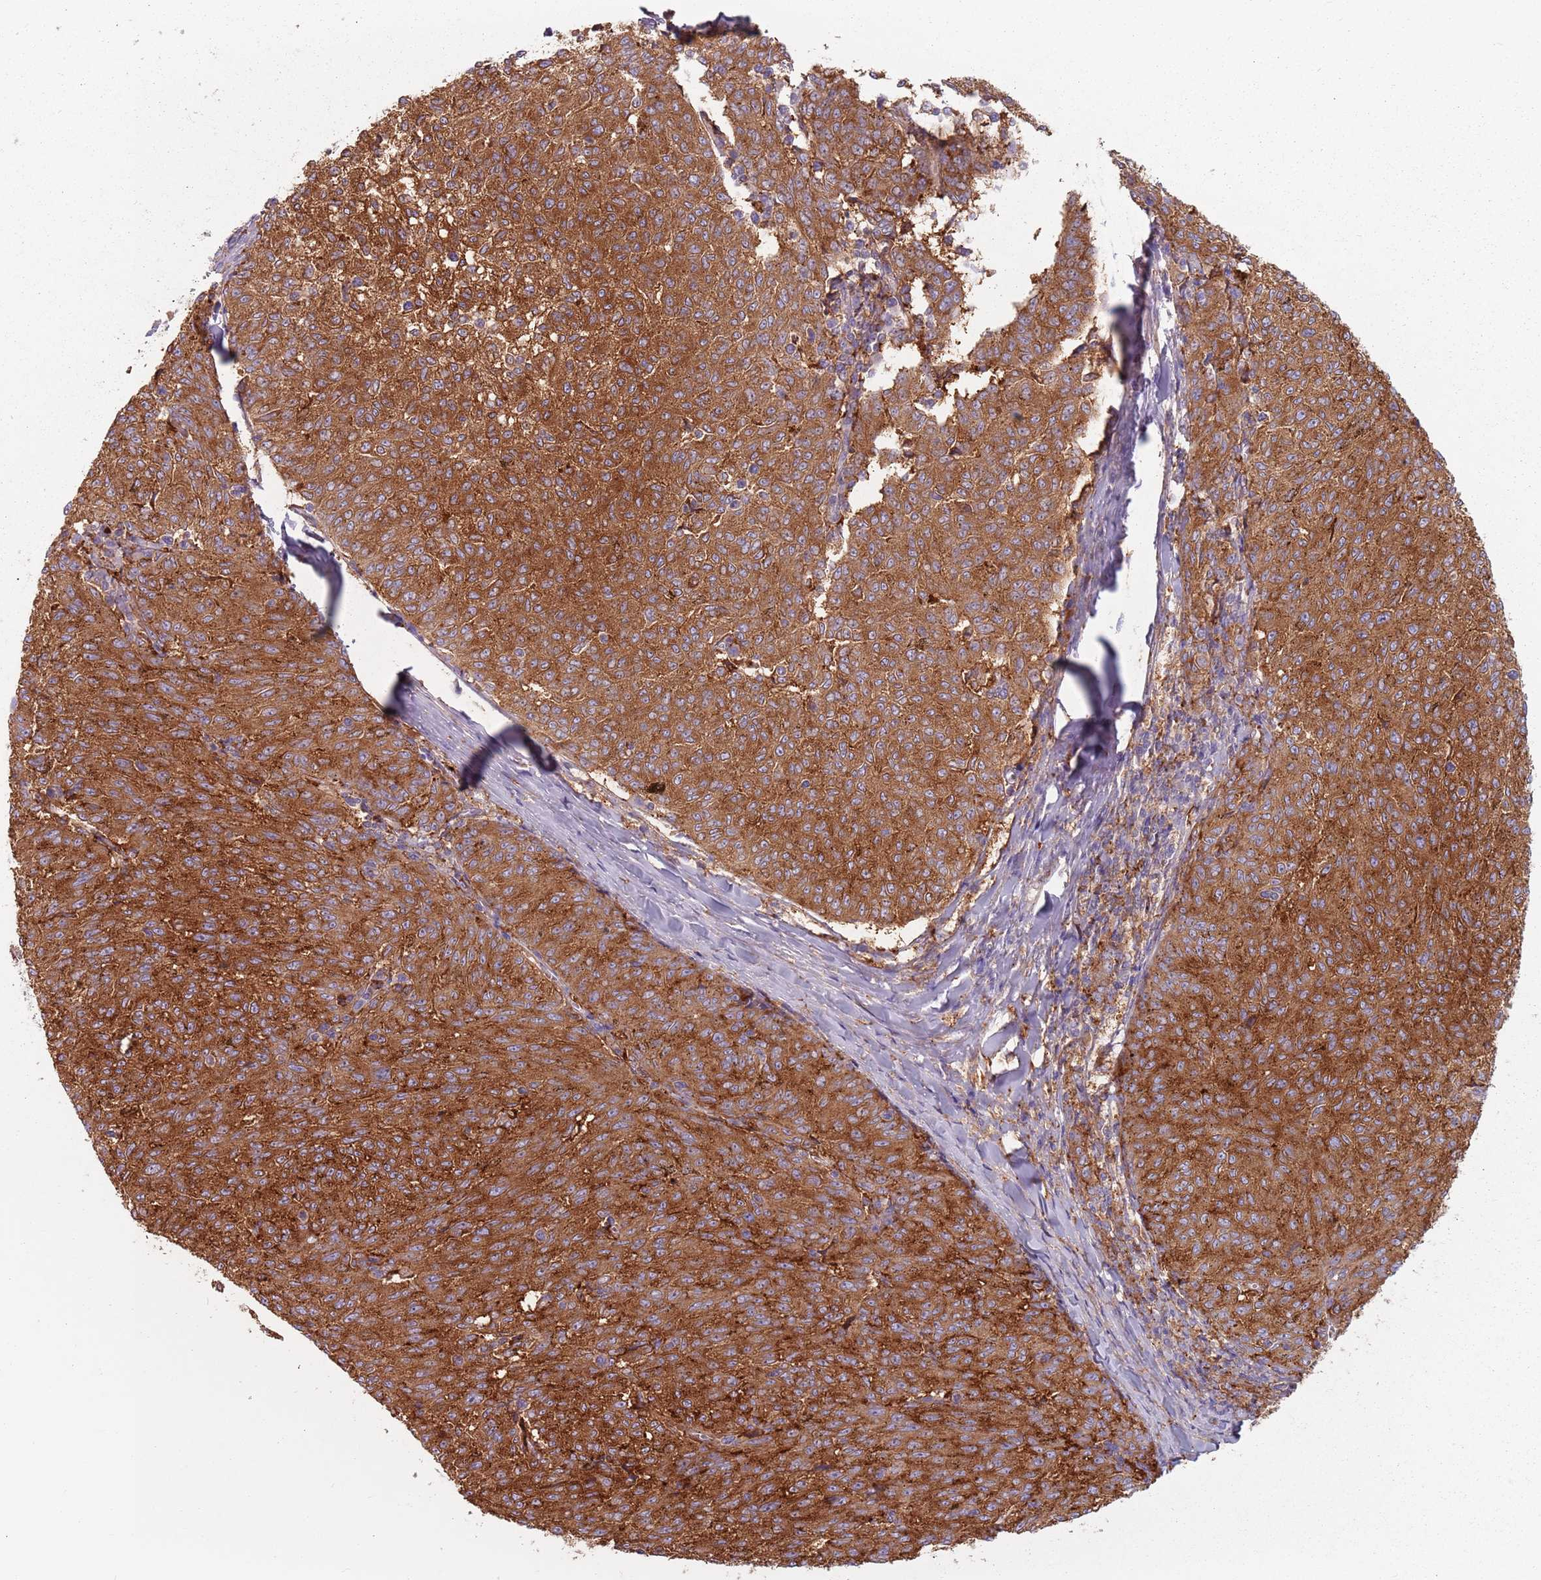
{"staining": {"intensity": "strong", "quantity": ">75%", "location": "cytoplasmic/membranous"}, "tissue": "melanoma", "cell_type": "Tumor cells", "image_type": "cancer", "snomed": [{"axis": "morphology", "description": "Malignant melanoma, NOS"}, {"axis": "topography", "description": "Skin"}], "caption": "Strong cytoplasmic/membranous expression for a protein is present in about >75% of tumor cells of malignant melanoma using immunohistochemistry (IHC).", "gene": "TPD52L2", "patient": {"sex": "female", "age": 72}}